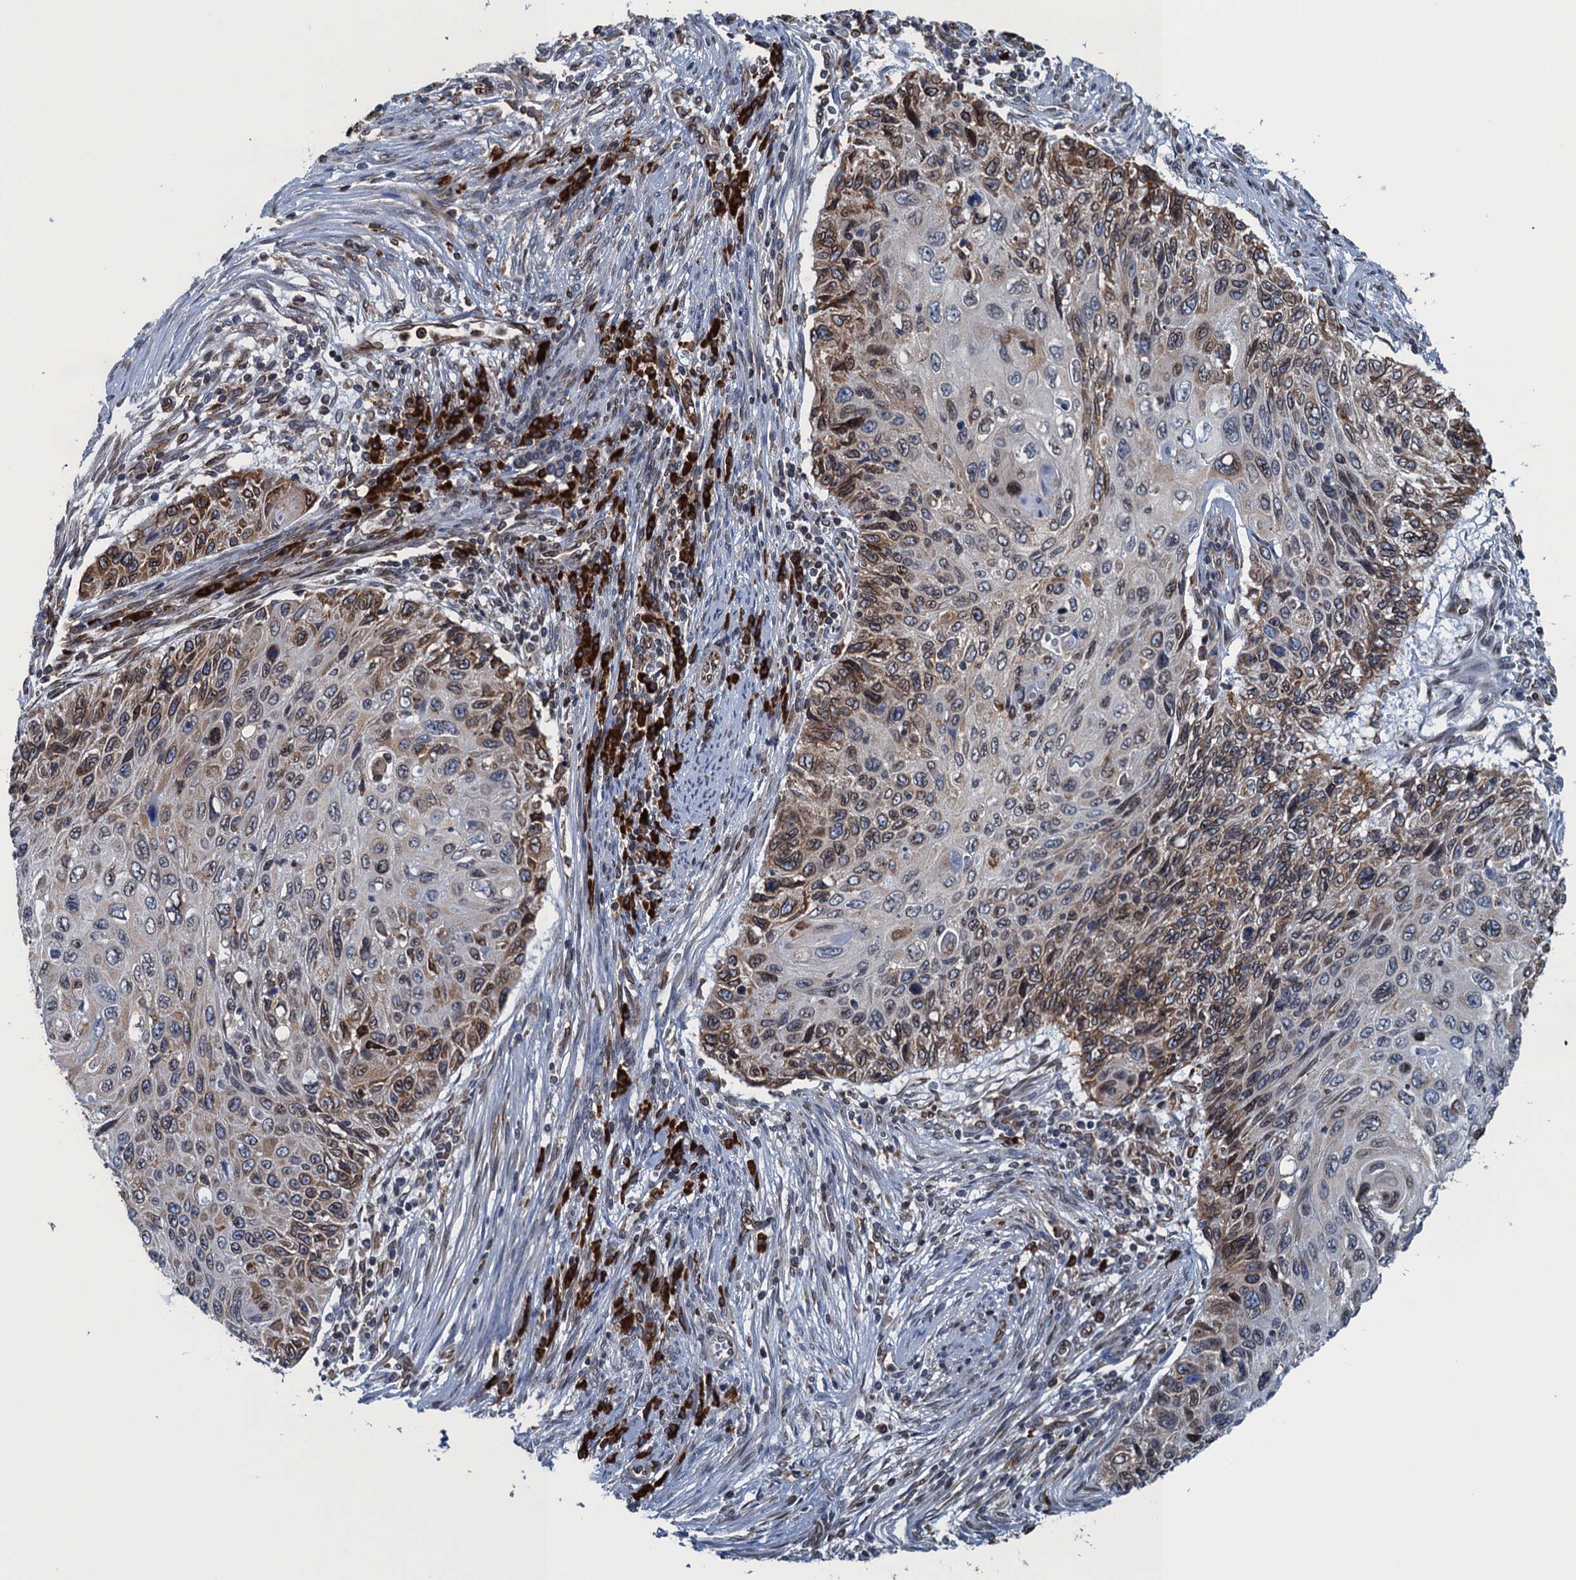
{"staining": {"intensity": "moderate", "quantity": "<25%", "location": "cytoplasmic/membranous,nuclear"}, "tissue": "cervical cancer", "cell_type": "Tumor cells", "image_type": "cancer", "snomed": [{"axis": "morphology", "description": "Squamous cell carcinoma, NOS"}, {"axis": "topography", "description": "Cervix"}], "caption": "Squamous cell carcinoma (cervical) tissue reveals moderate cytoplasmic/membranous and nuclear staining in approximately <25% of tumor cells, visualized by immunohistochemistry. (brown staining indicates protein expression, while blue staining denotes nuclei).", "gene": "TMEM205", "patient": {"sex": "female", "age": 70}}